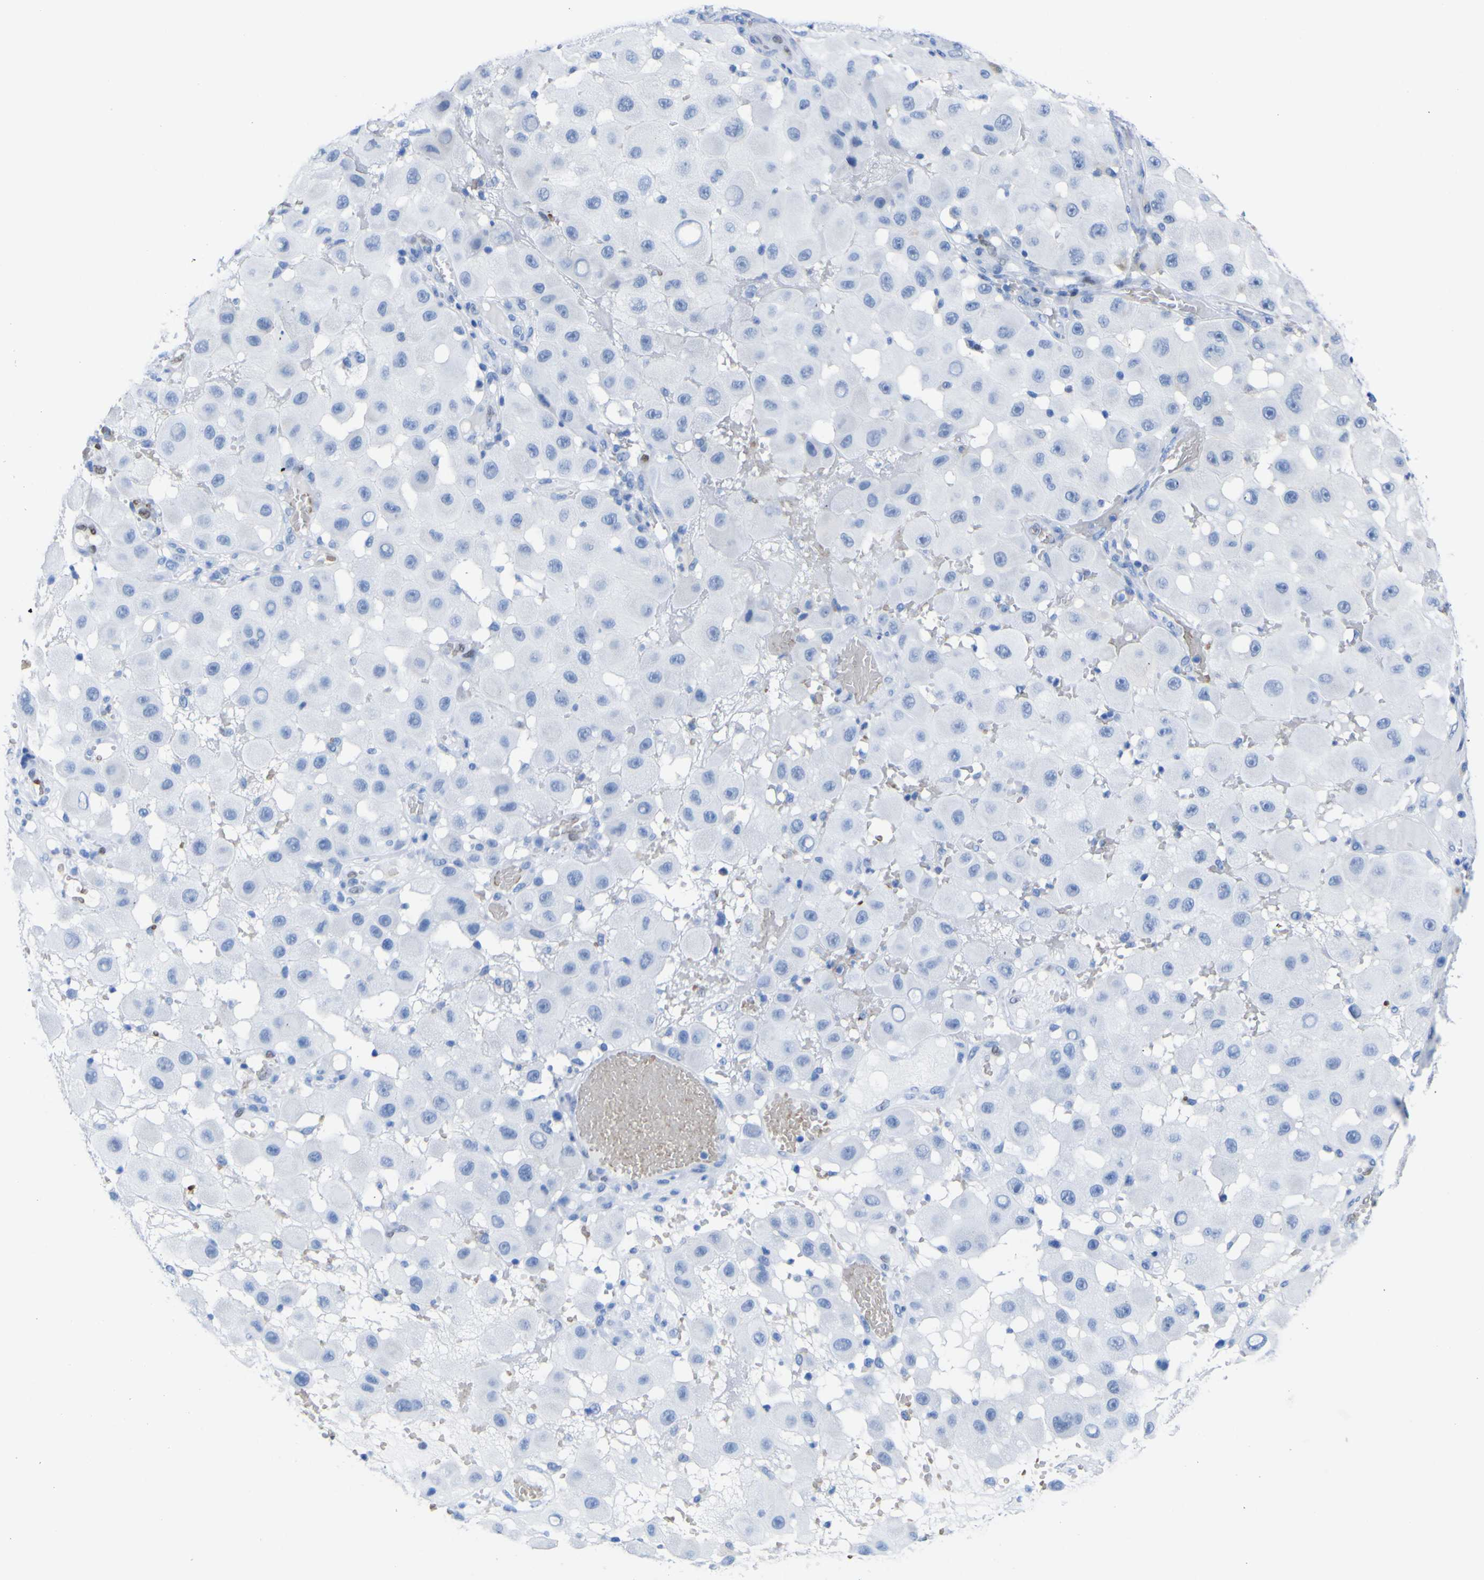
{"staining": {"intensity": "negative", "quantity": "none", "location": "none"}, "tissue": "melanoma", "cell_type": "Tumor cells", "image_type": "cancer", "snomed": [{"axis": "morphology", "description": "Malignant melanoma, NOS"}, {"axis": "topography", "description": "Skin"}], "caption": "The image shows no staining of tumor cells in melanoma.", "gene": "DACH1", "patient": {"sex": "female", "age": 81}}